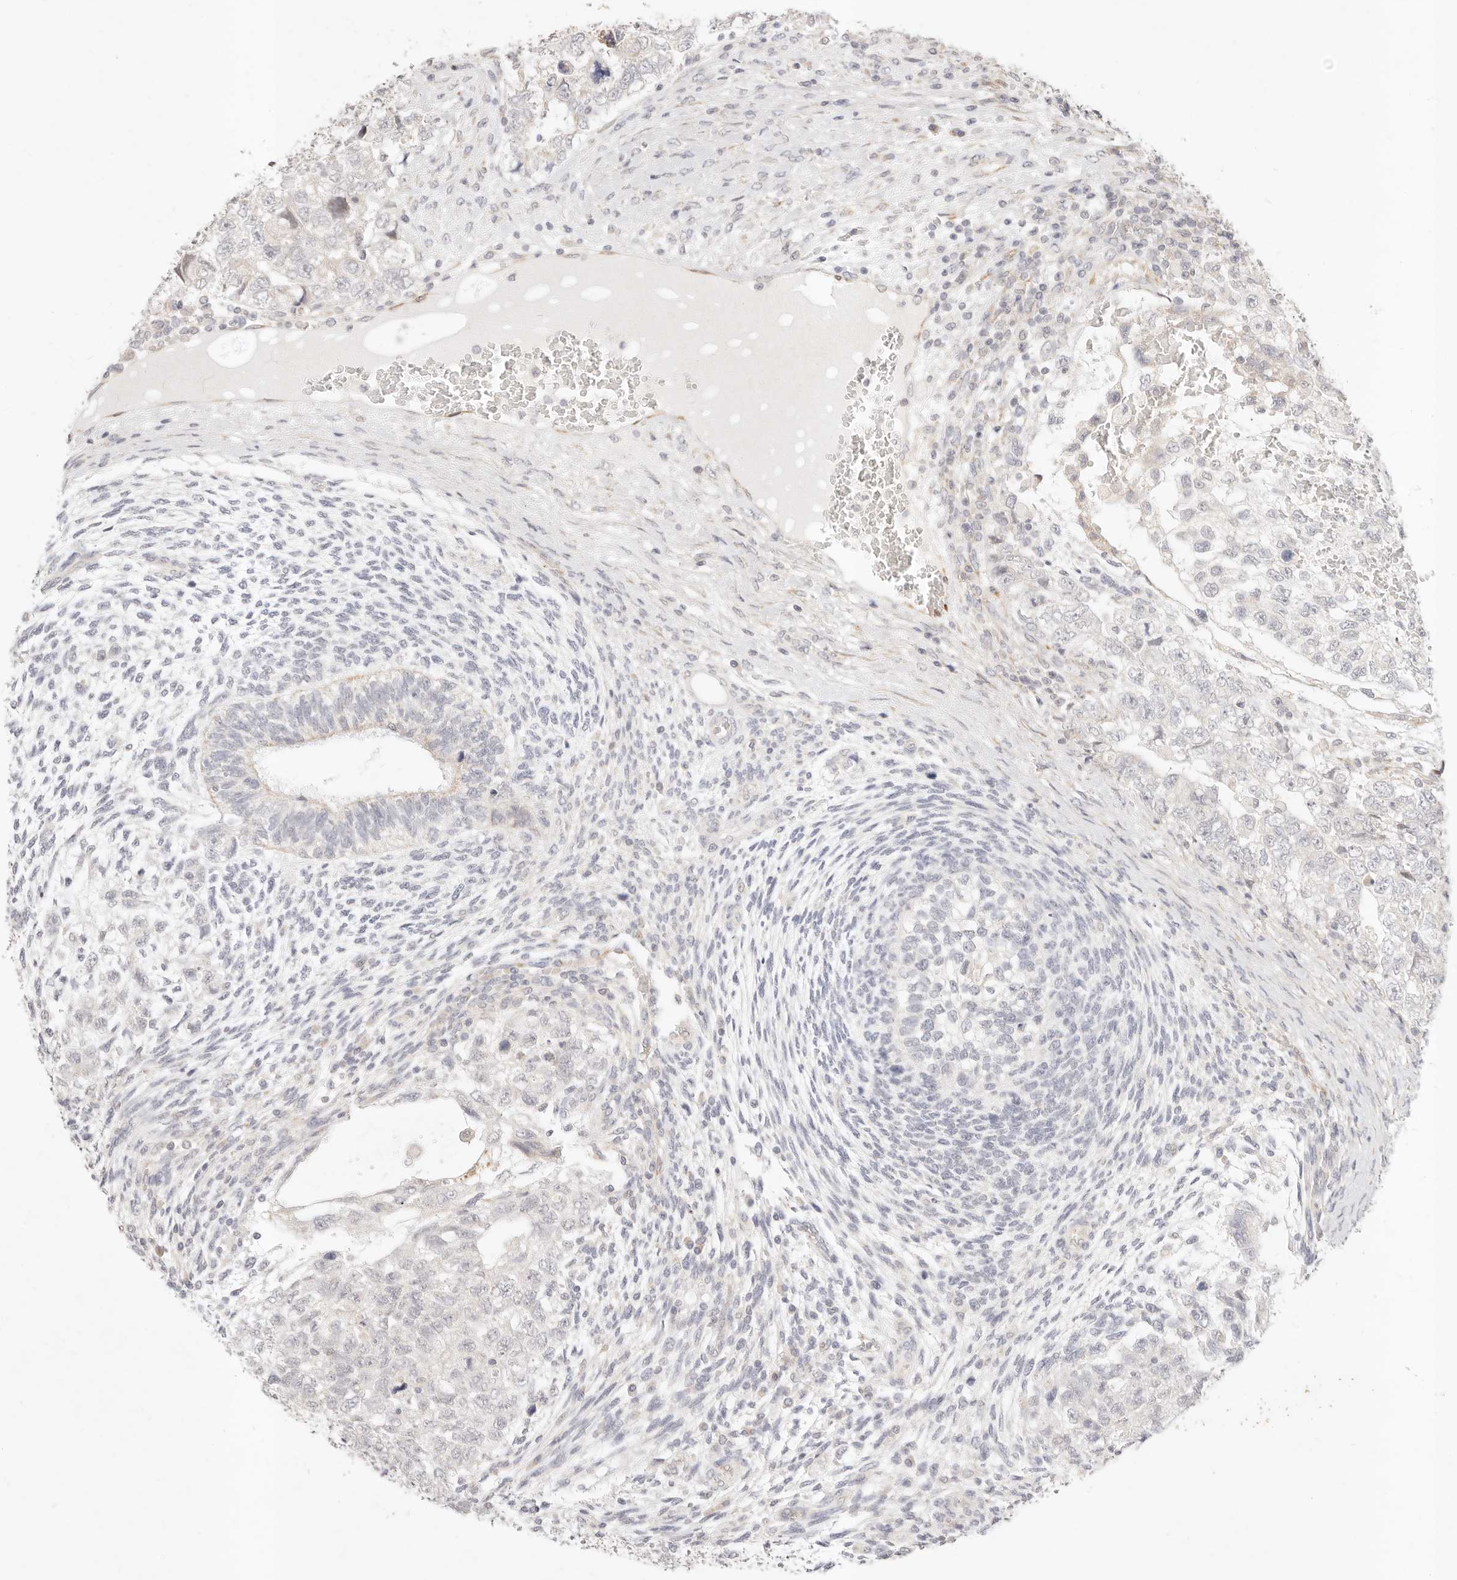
{"staining": {"intensity": "negative", "quantity": "none", "location": "none"}, "tissue": "testis cancer", "cell_type": "Tumor cells", "image_type": "cancer", "snomed": [{"axis": "morphology", "description": "Carcinoma, Embryonal, NOS"}, {"axis": "topography", "description": "Testis"}], "caption": "There is no significant expression in tumor cells of embryonal carcinoma (testis). Brightfield microscopy of immunohistochemistry stained with DAB (brown) and hematoxylin (blue), captured at high magnification.", "gene": "GPR156", "patient": {"sex": "male", "age": 37}}